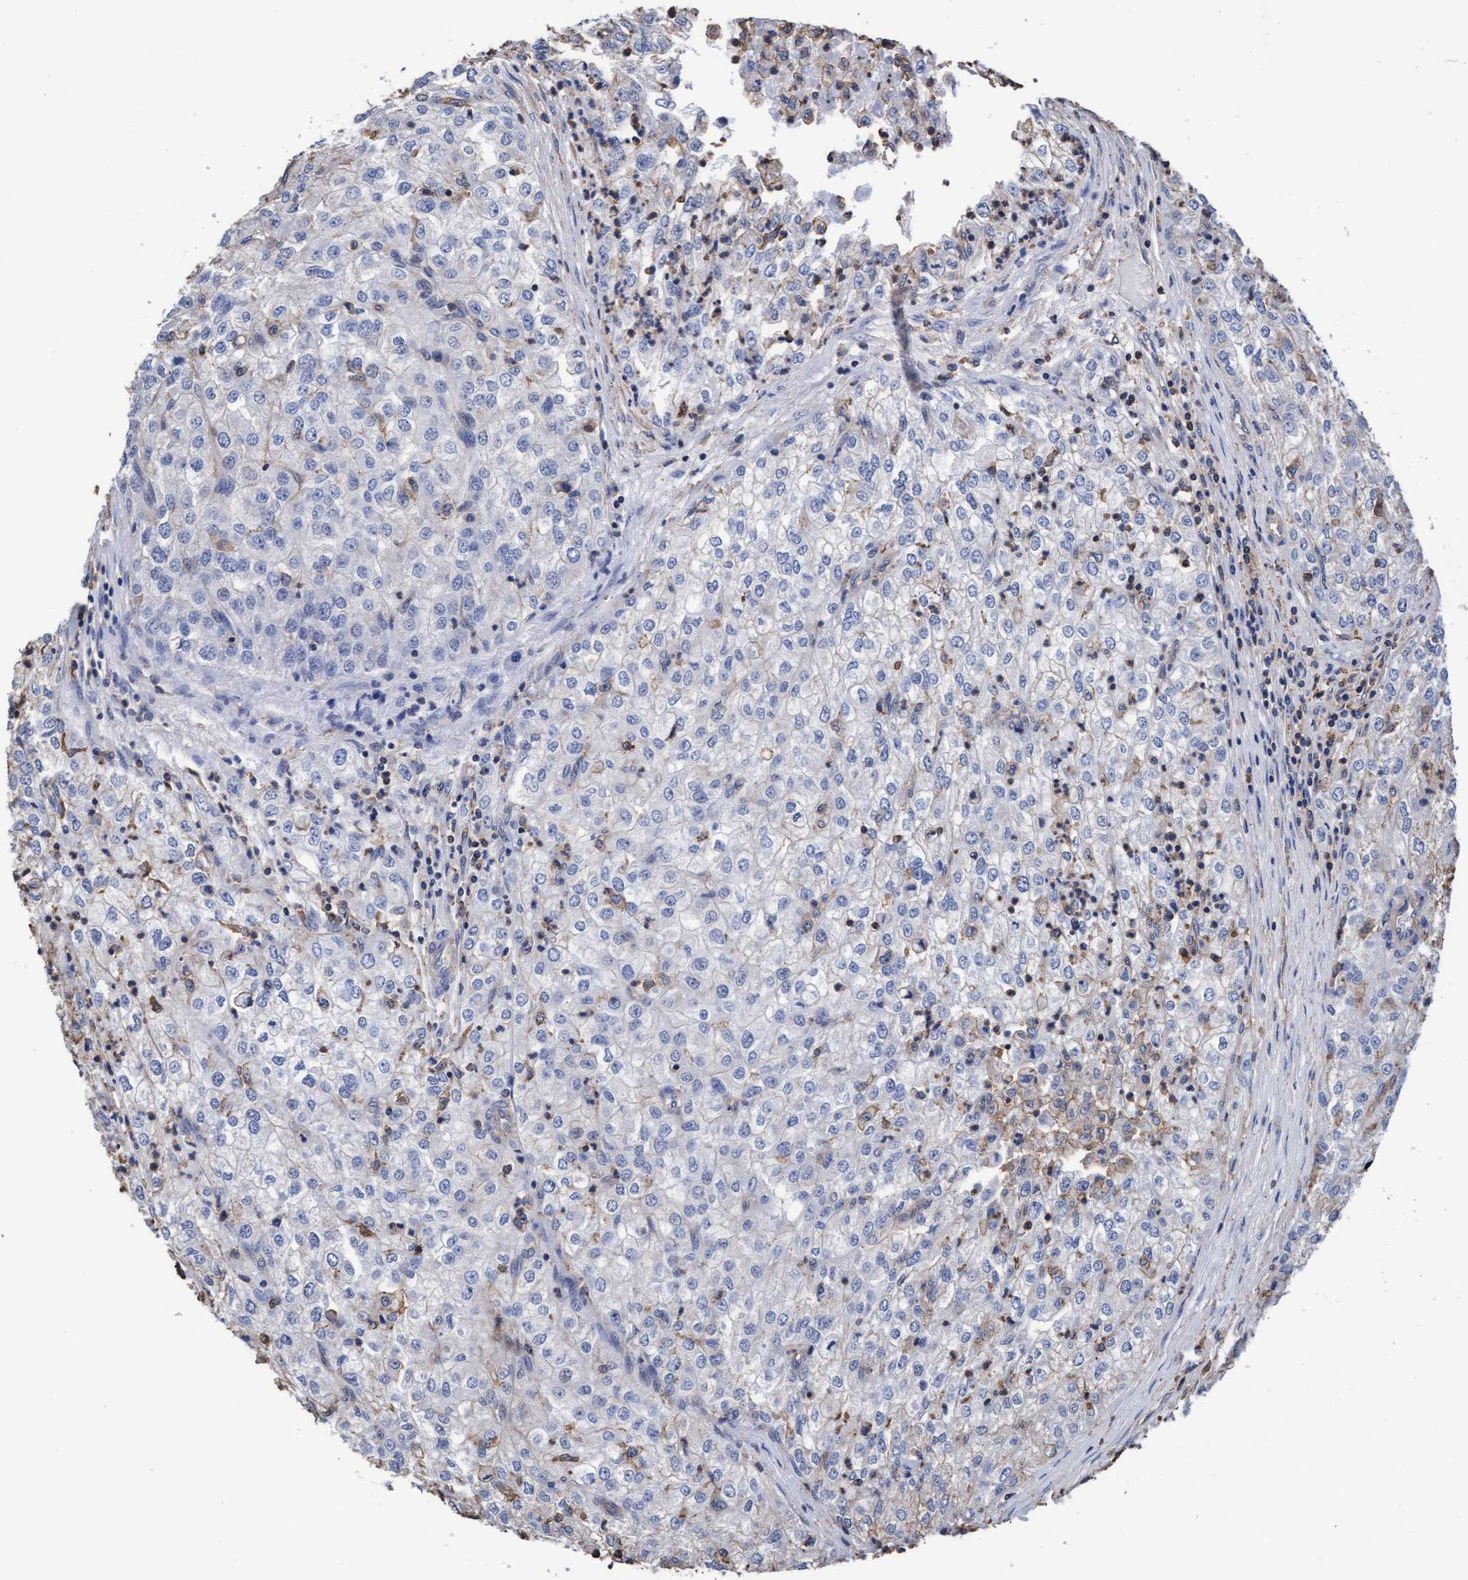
{"staining": {"intensity": "negative", "quantity": "none", "location": "none"}, "tissue": "renal cancer", "cell_type": "Tumor cells", "image_type": "cancer", "snomed": [{"axis": "morphology", "description": "Adenocarcinoma, NOS"}, {"axis": "topography", "description": "Kidney"}], "caption": "This is a image of immunohistochemistry (IHC) staining of renal adenocarcinoma, which shows no expression in tumor cells.", "gene": "GRHPR", "patient": {"sex": "female", "age": 54}}